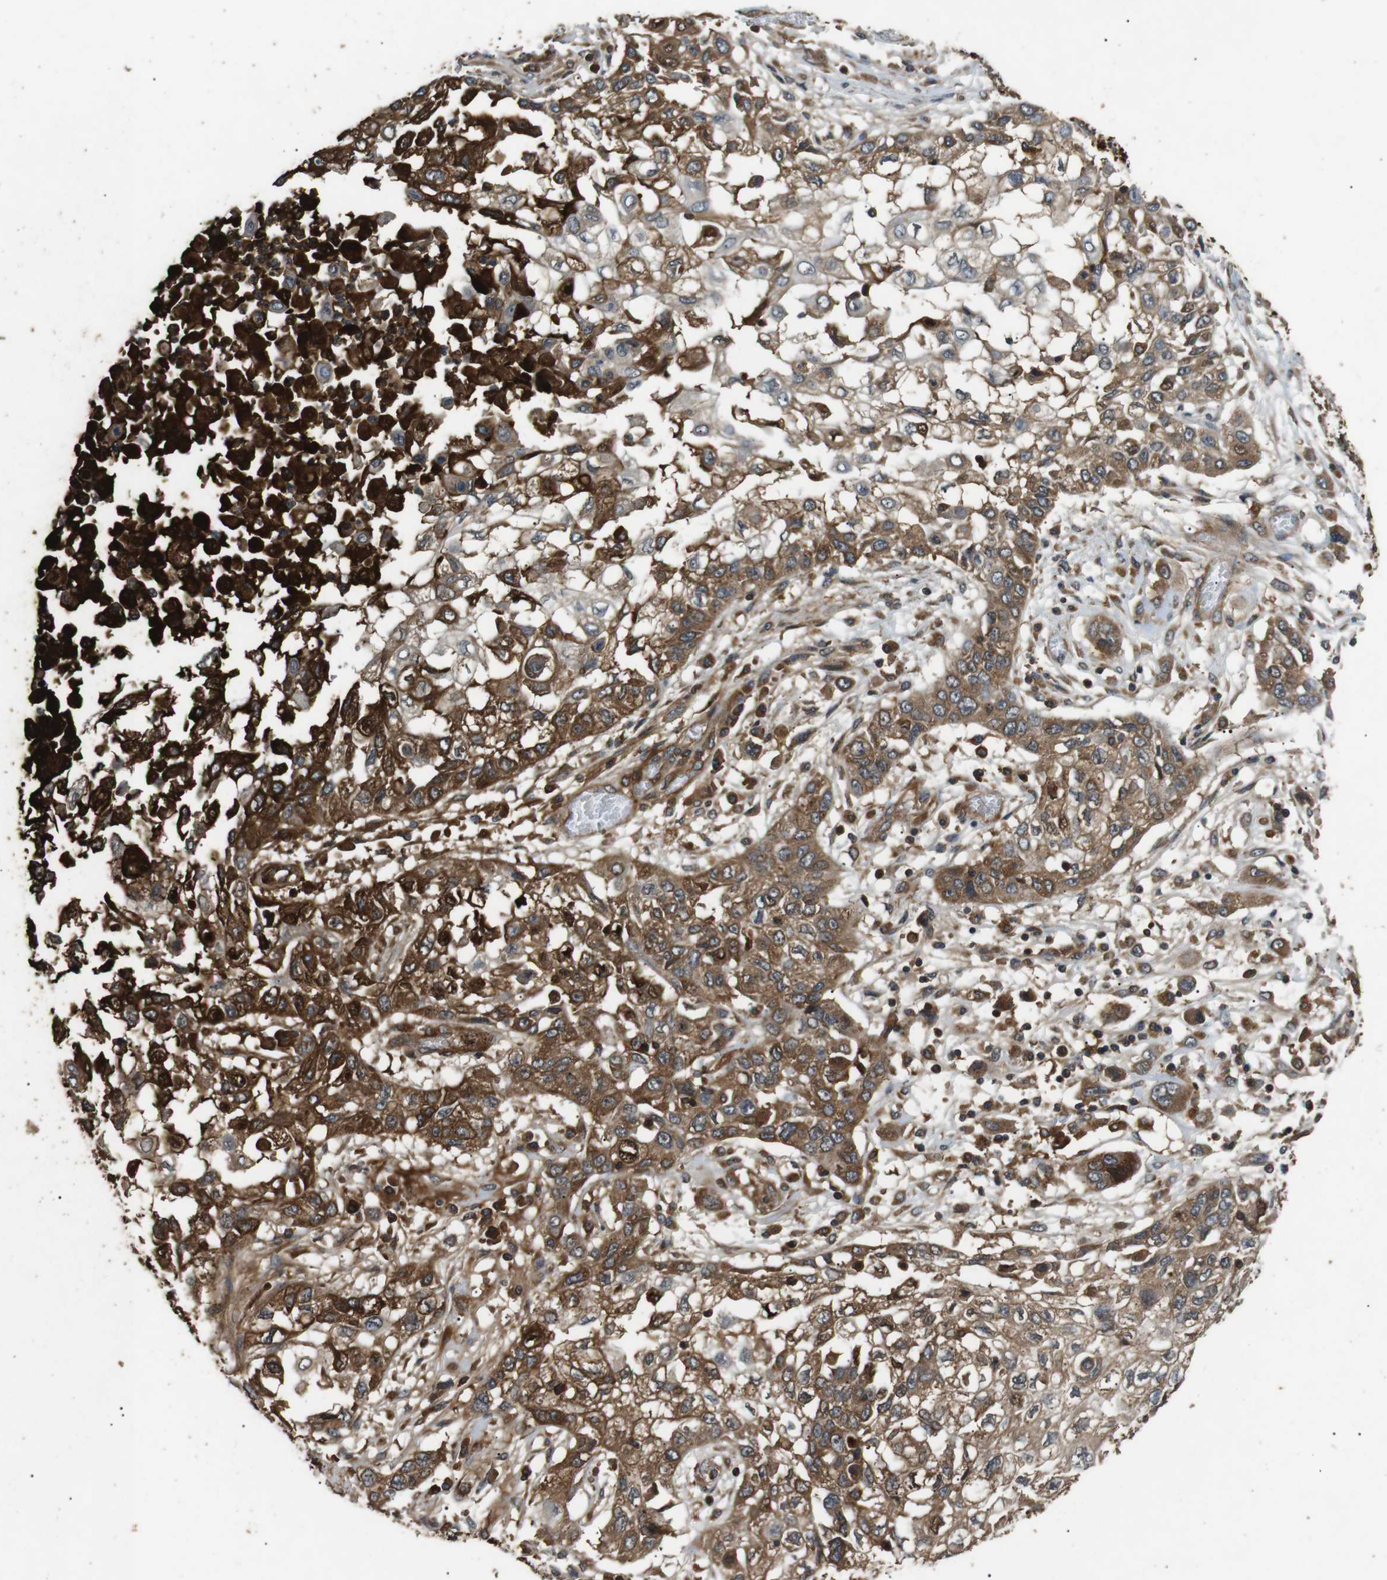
{"staining": {"intensity": "moderate", "quantity": ">75%", "location": "cytoplasmic/membranous"}, "tissue": "lung cancer", "cell_type": "Tumor cells", "image_type": "cancer", "snomed": [{"axis": "morphology", "description": "Squamous cell carcinoma, NOS"}, {"axis": "topography", "description": "Lung"}], "caption": "A brown stain shows moderate cytoplasmic/membranous expression of a protein in human lung squamous cell carcinoma tumor cells.", "gene": "TBC1D15", "patient": {"sex": "male", "age": 71}}